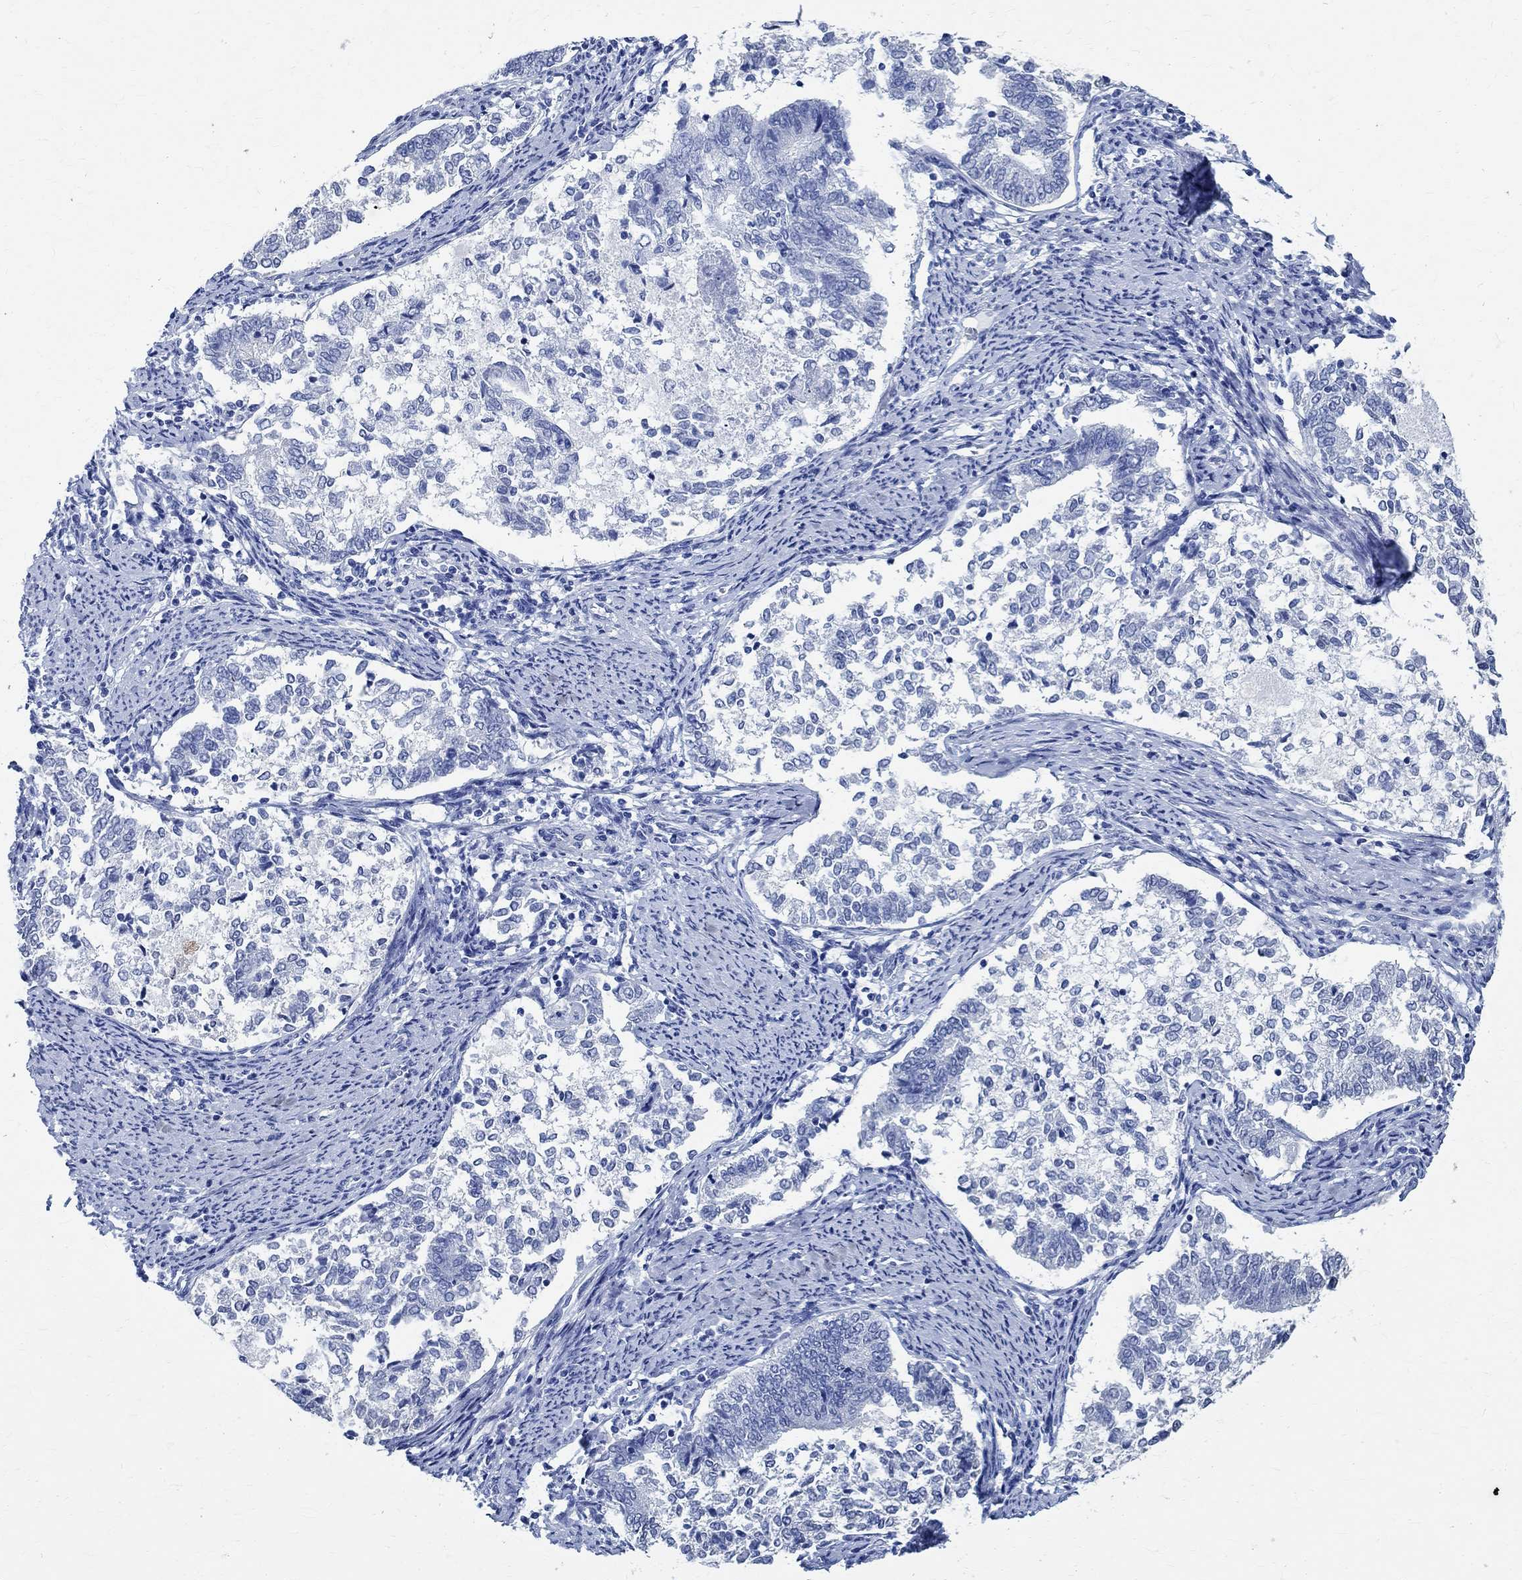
{"staining": {"intensity": "negative", "quantity": "none", "location": "none"}, "tissue": "endometrial cancer", "cell_type": "Tumor cells", "image_type": "cancer", "snomed": [{"axis": "morphology", "description": "Adenocarcinoma, NOS"}, {"axis": "topography", "description": "Endometrium"}], "caption": "Tumor cells show no significant protein expression in endometrial cancer.", "gene": "TMEM221", "patient": {"sex": "female", "age": 65}}